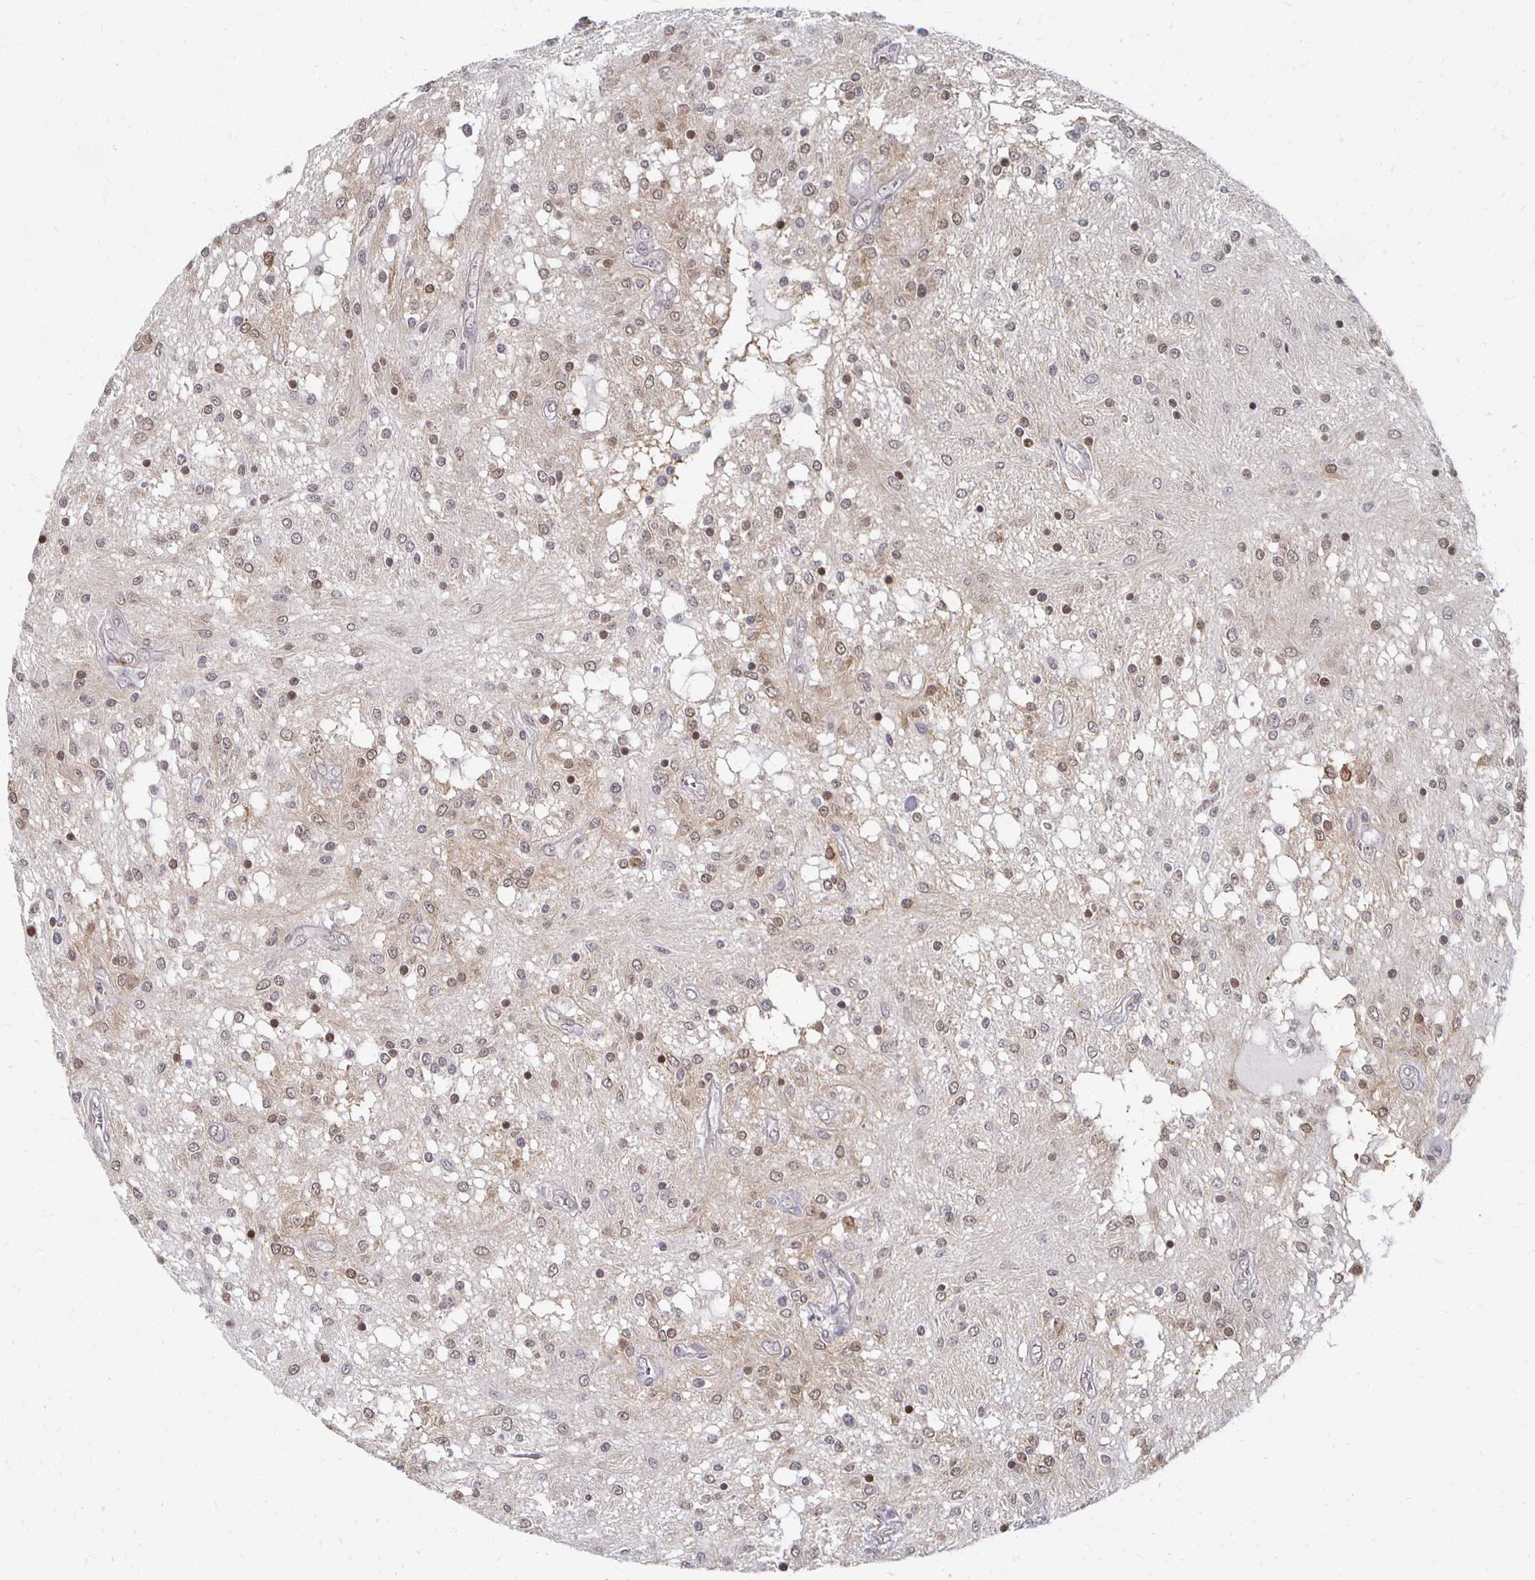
{"staining": {"intensity": "weak", "quantity": "<25%", "location": "nuclear"}, "tissue": "glioma", "cell_type": "Tumor cells", "image_type": "cancer", "snomed": [{"axis": "morphology", "description": "Glioma, malignant, Low grade"}, {"axis": "topography", "description": "Cerebellum"}], "caption": "Tumor cells show no significant protein staining in malignant low-grade glioma.", "gene": "DAB1", "patient": {"sex": "female", "age": 14}}